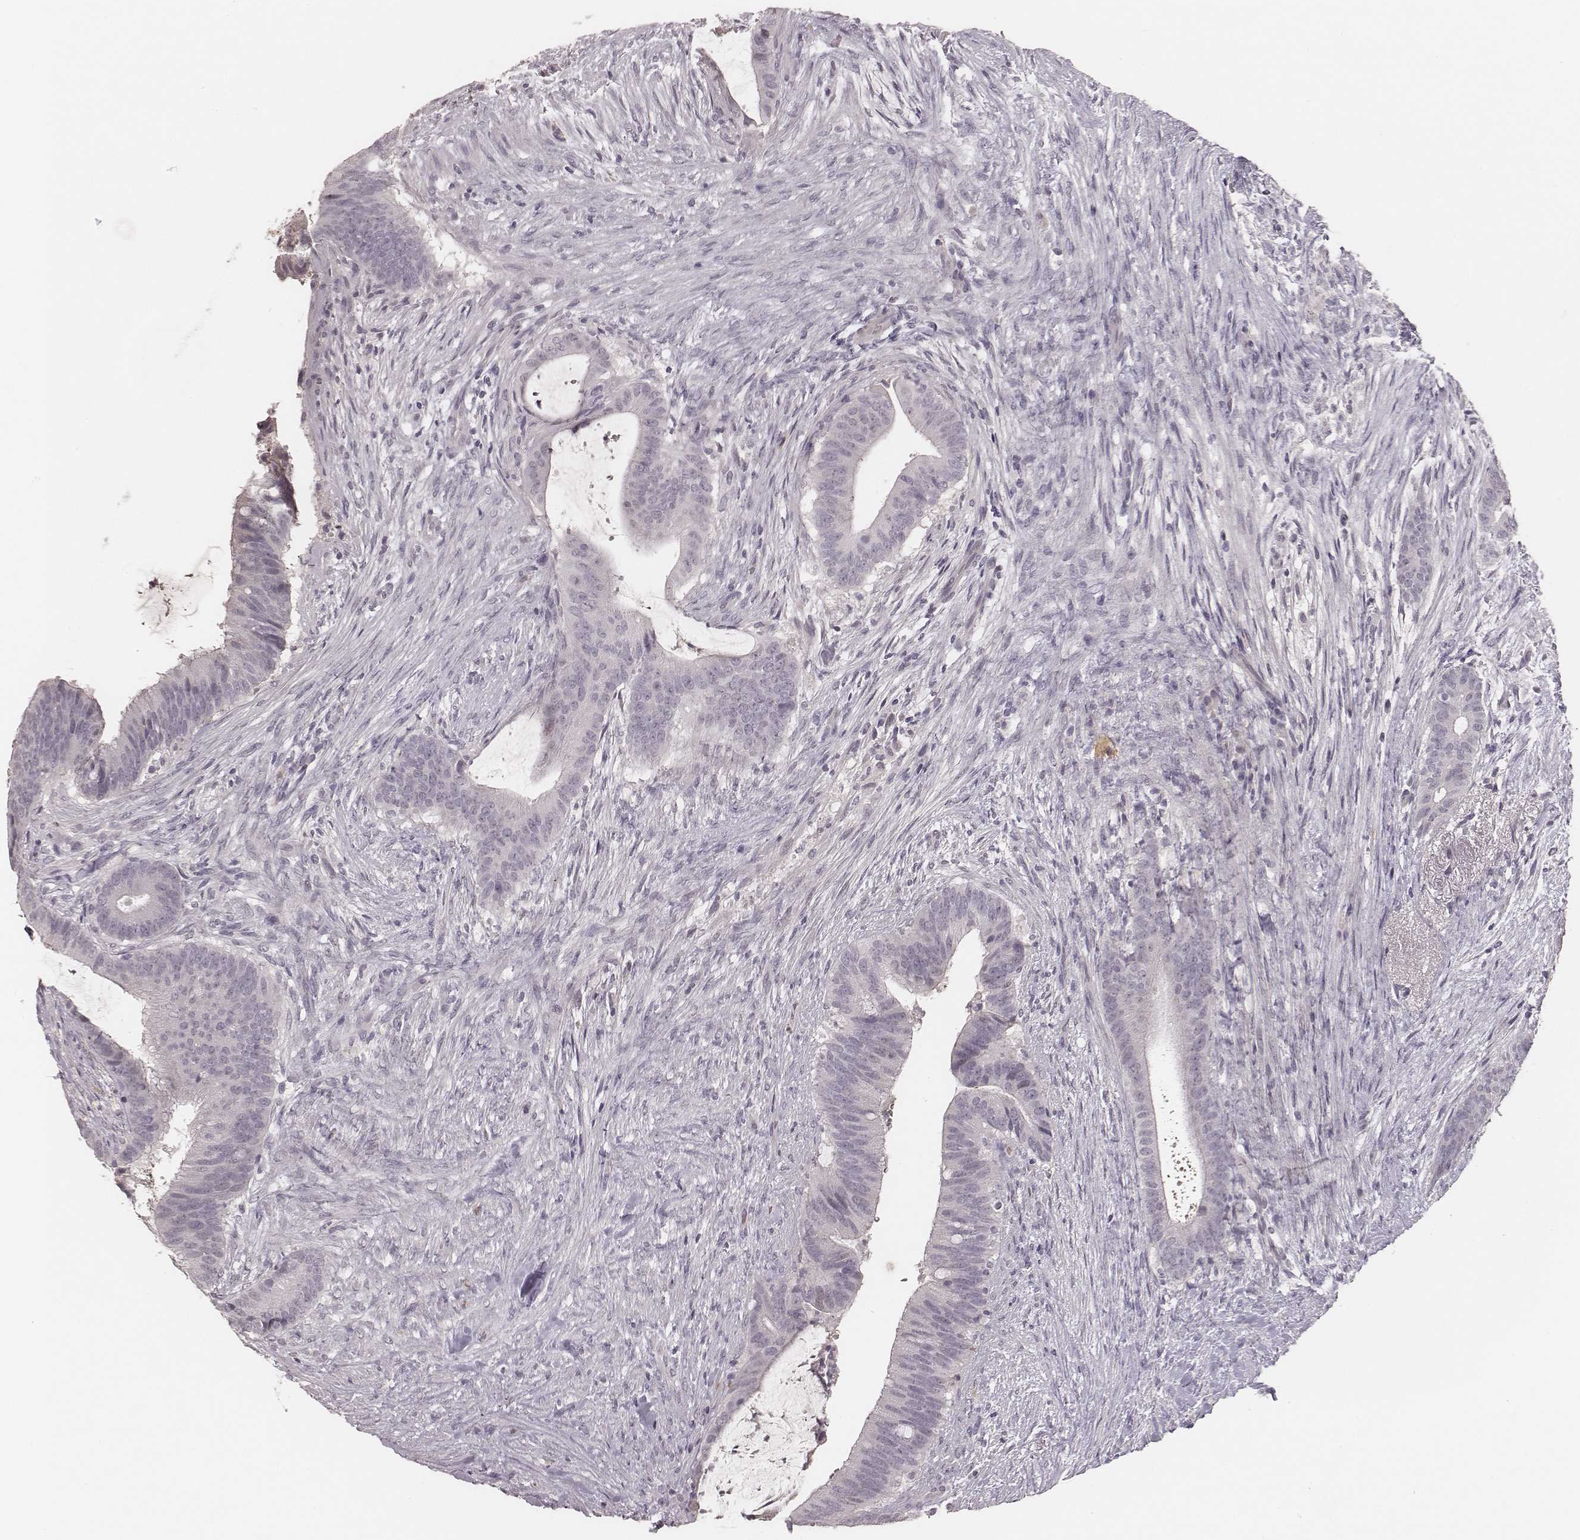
{"staining": {"intensity": "negative", "quantity": "none", "location": "none"}, "tissue": "colorectal cancer", "cell_type": "Tumor cells", "image_type": "cancer", "snomed": [{"axis": "morphology", "description": "Adenocarcinoma, NOS"}, {"axis": "topography", "description": "Colon"}], "caption": "DAB (3,3'-diaminobenzidine) immunohistochemical staining of human colorectal cancer (adenocarcinoma) reveals no significant expression in tumor cells.", "gene": "MADCAM1", "patient": {"sex": "female", "age": 43}}